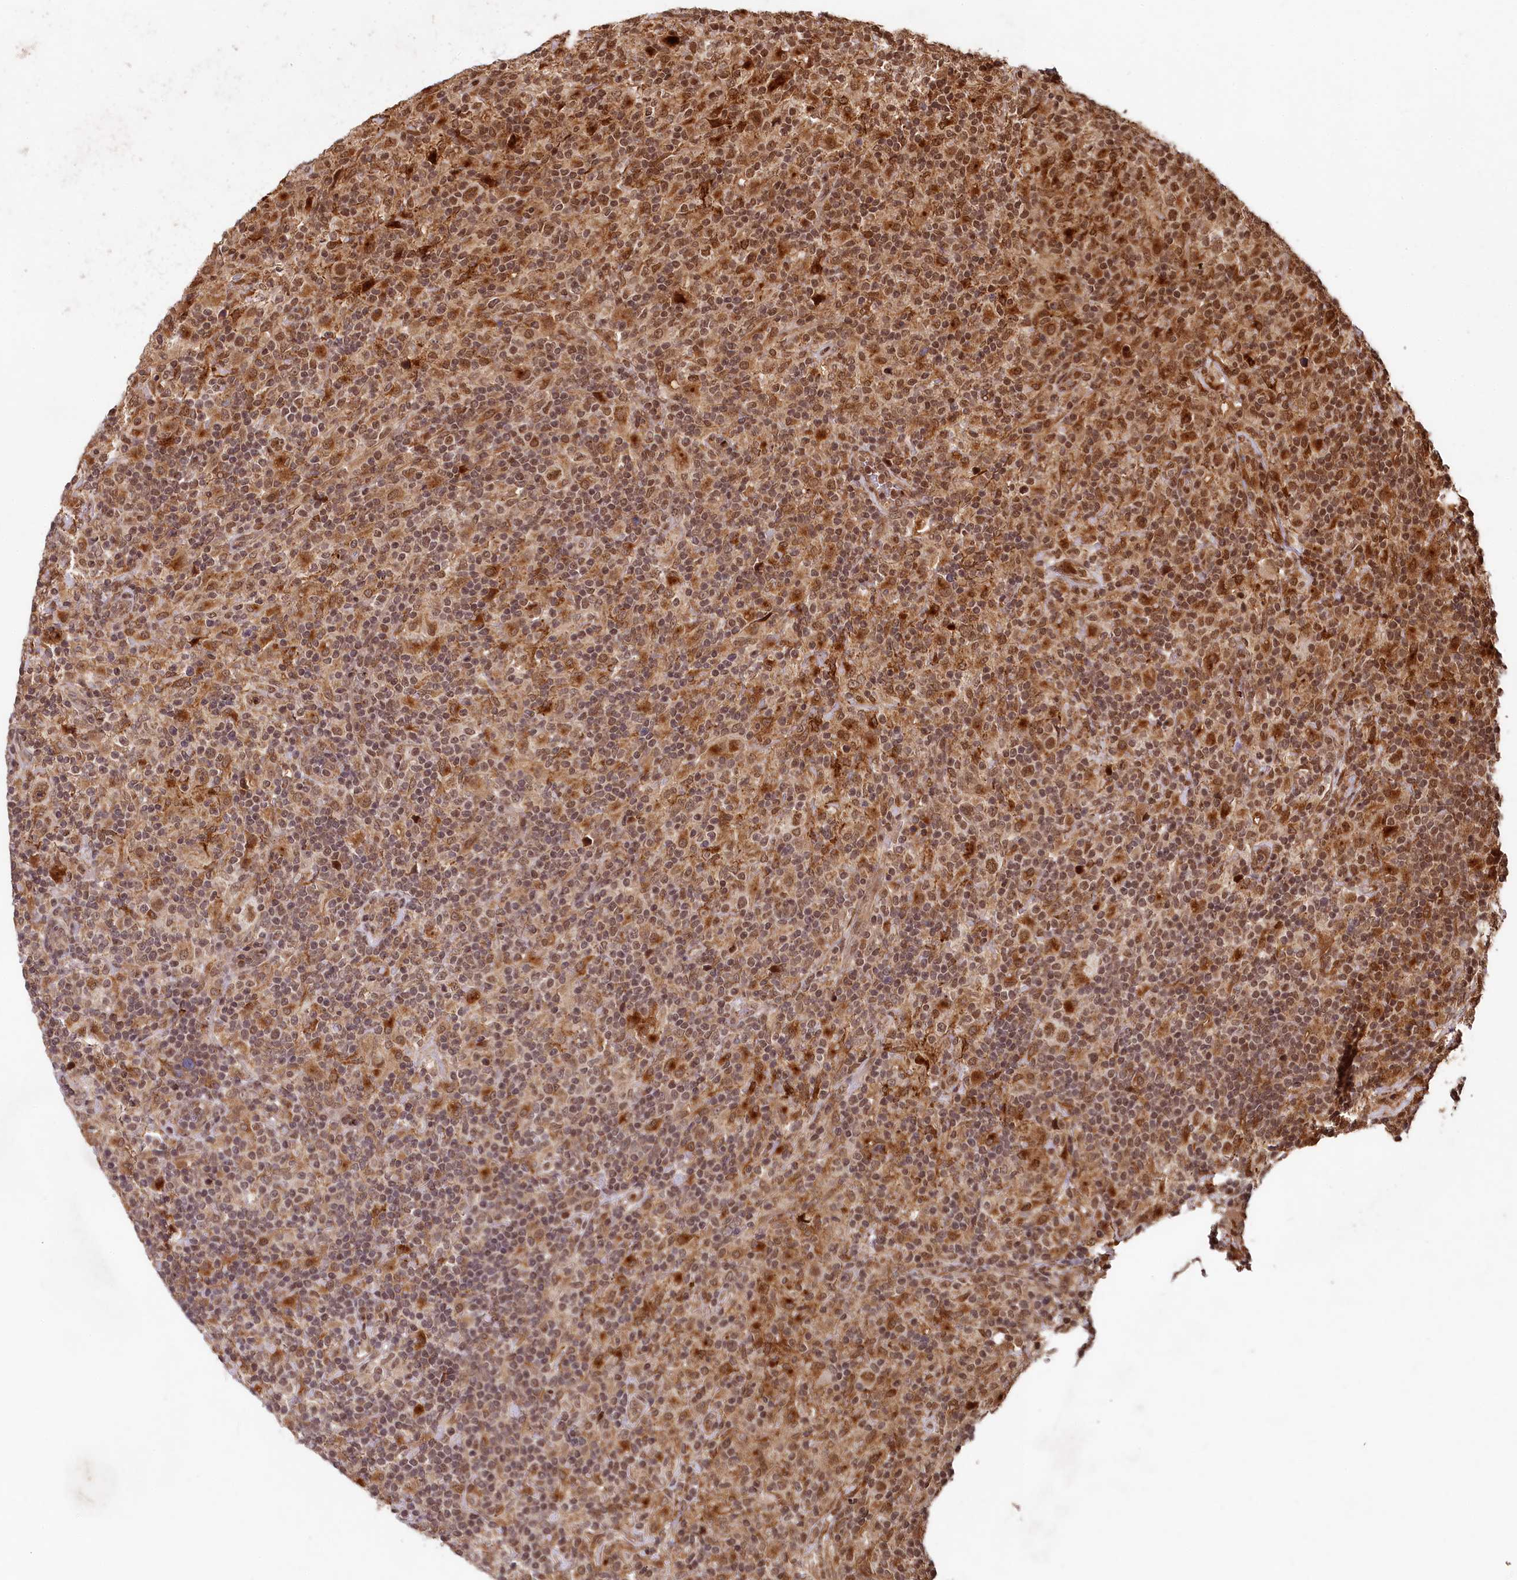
{"staining": {"intensity": "moderate", "quantity": ">75%", "location": "cytoplasmic/membranous,nuclear"}, "tissue": "lymphoma", "cell_type": "Tumor cells", "image_type": "cancer", "snomed": [{"axis": "morphology", "description": "Hodgkin's disease, NOS"}, {"axis": "topography", "description": "Lymph node"}], "caption": "This is a micrograph of immunohistochemistry staining of Hodgkin's disease, which shows moderate expression in the cytoplasmic/membranous and nuclear of tumor cells.", "gene": "TRIM23", "patient": {"sex": "male", "age": 70}}